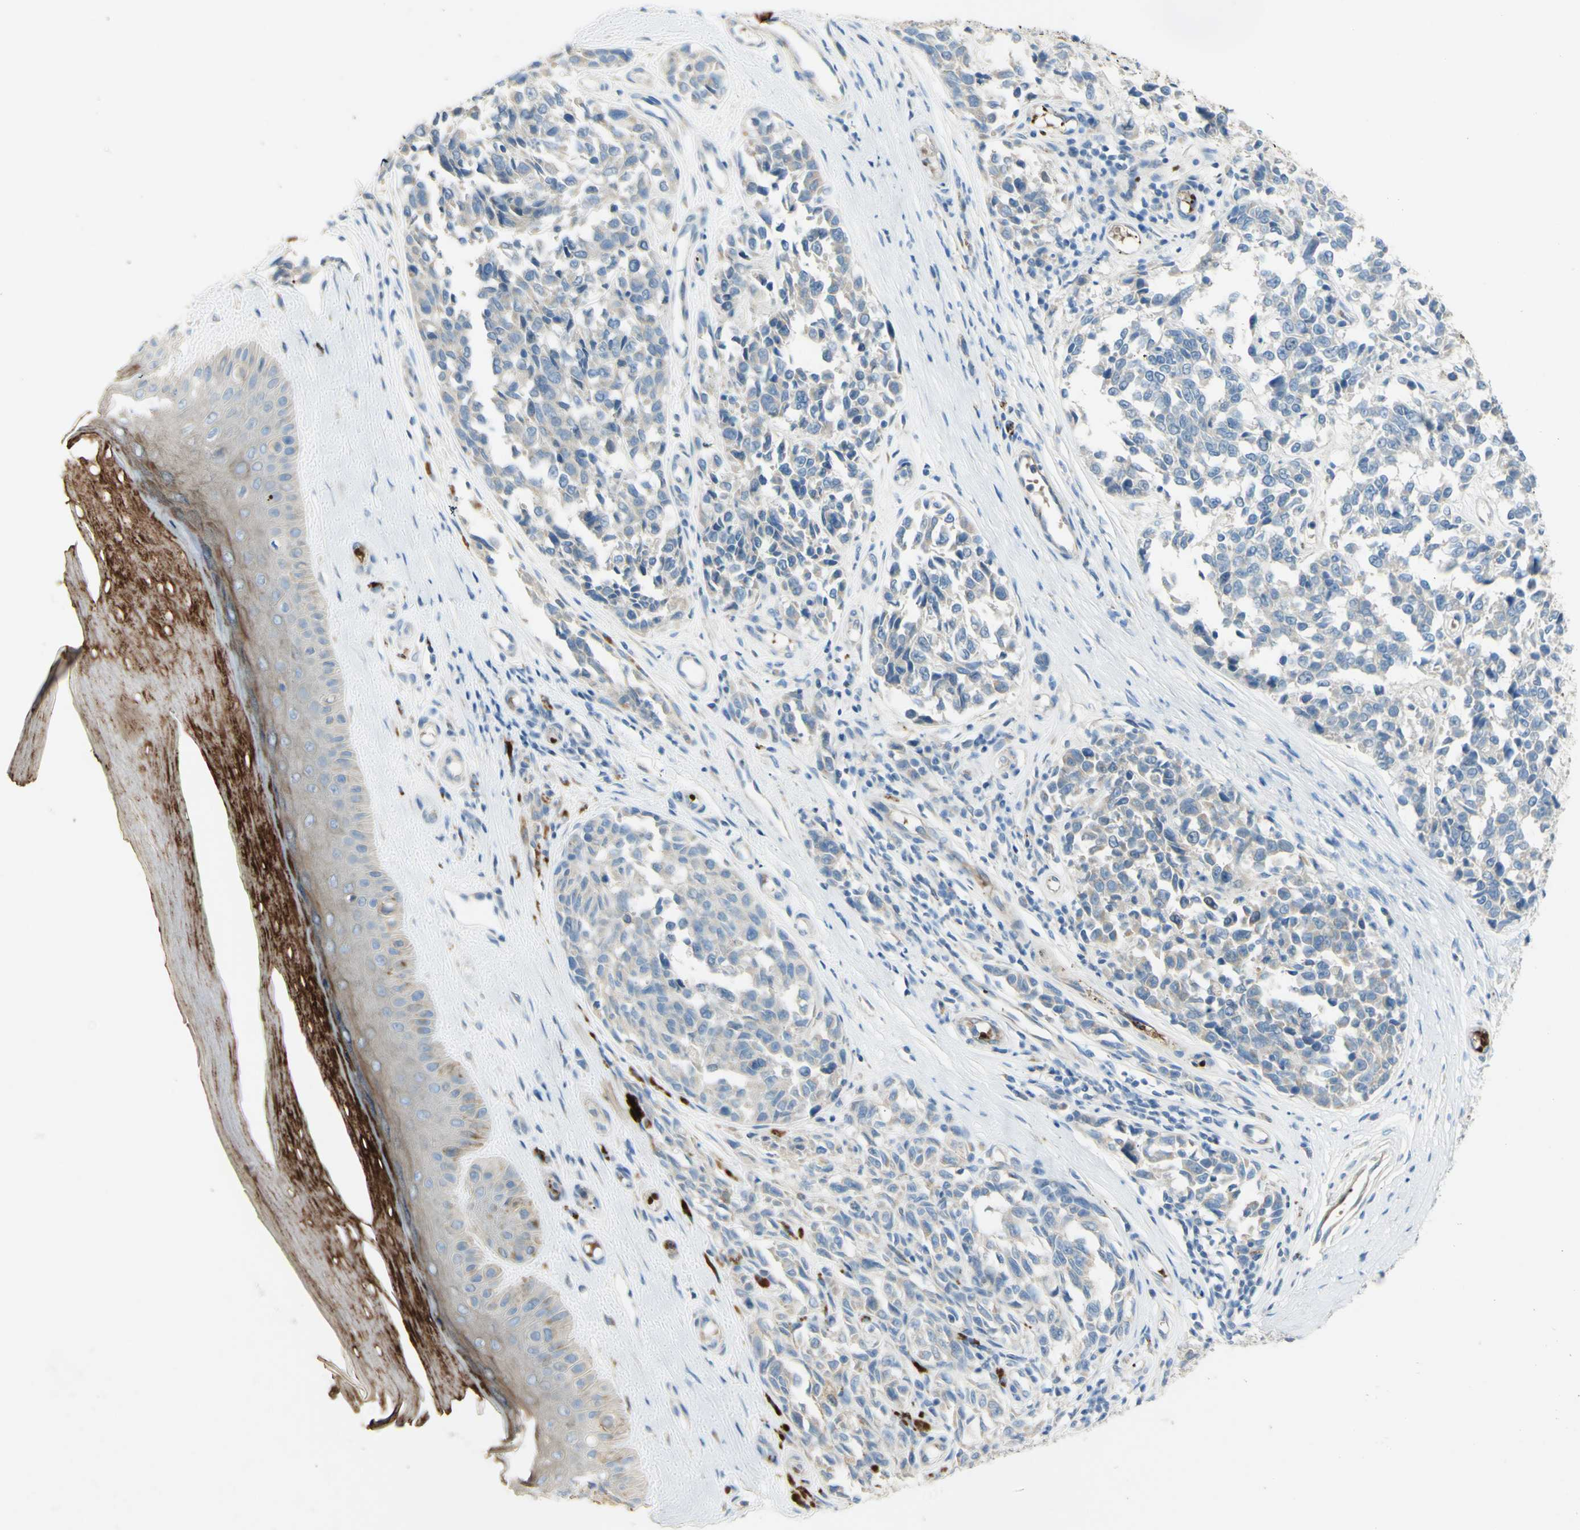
{"staining": {"intensity": "weak", "quantity": "<25%", "location": "cytoplasmic/membranous"}, "tissue": "melanoma", "cell_type": "Tumor cells", "image_type": "cancer", "snomed": [{"axis": "morphology", "description": "Malignant melanoma, NOS"}, {"axis": "topography", "description": "Skin"}], "caption": "DAB immunohistochemical staining of human malignant melanoma shows no significant positivity in tumor cells.", "gene": "GAN", "patient": {"sex": "female", "age": 64}}